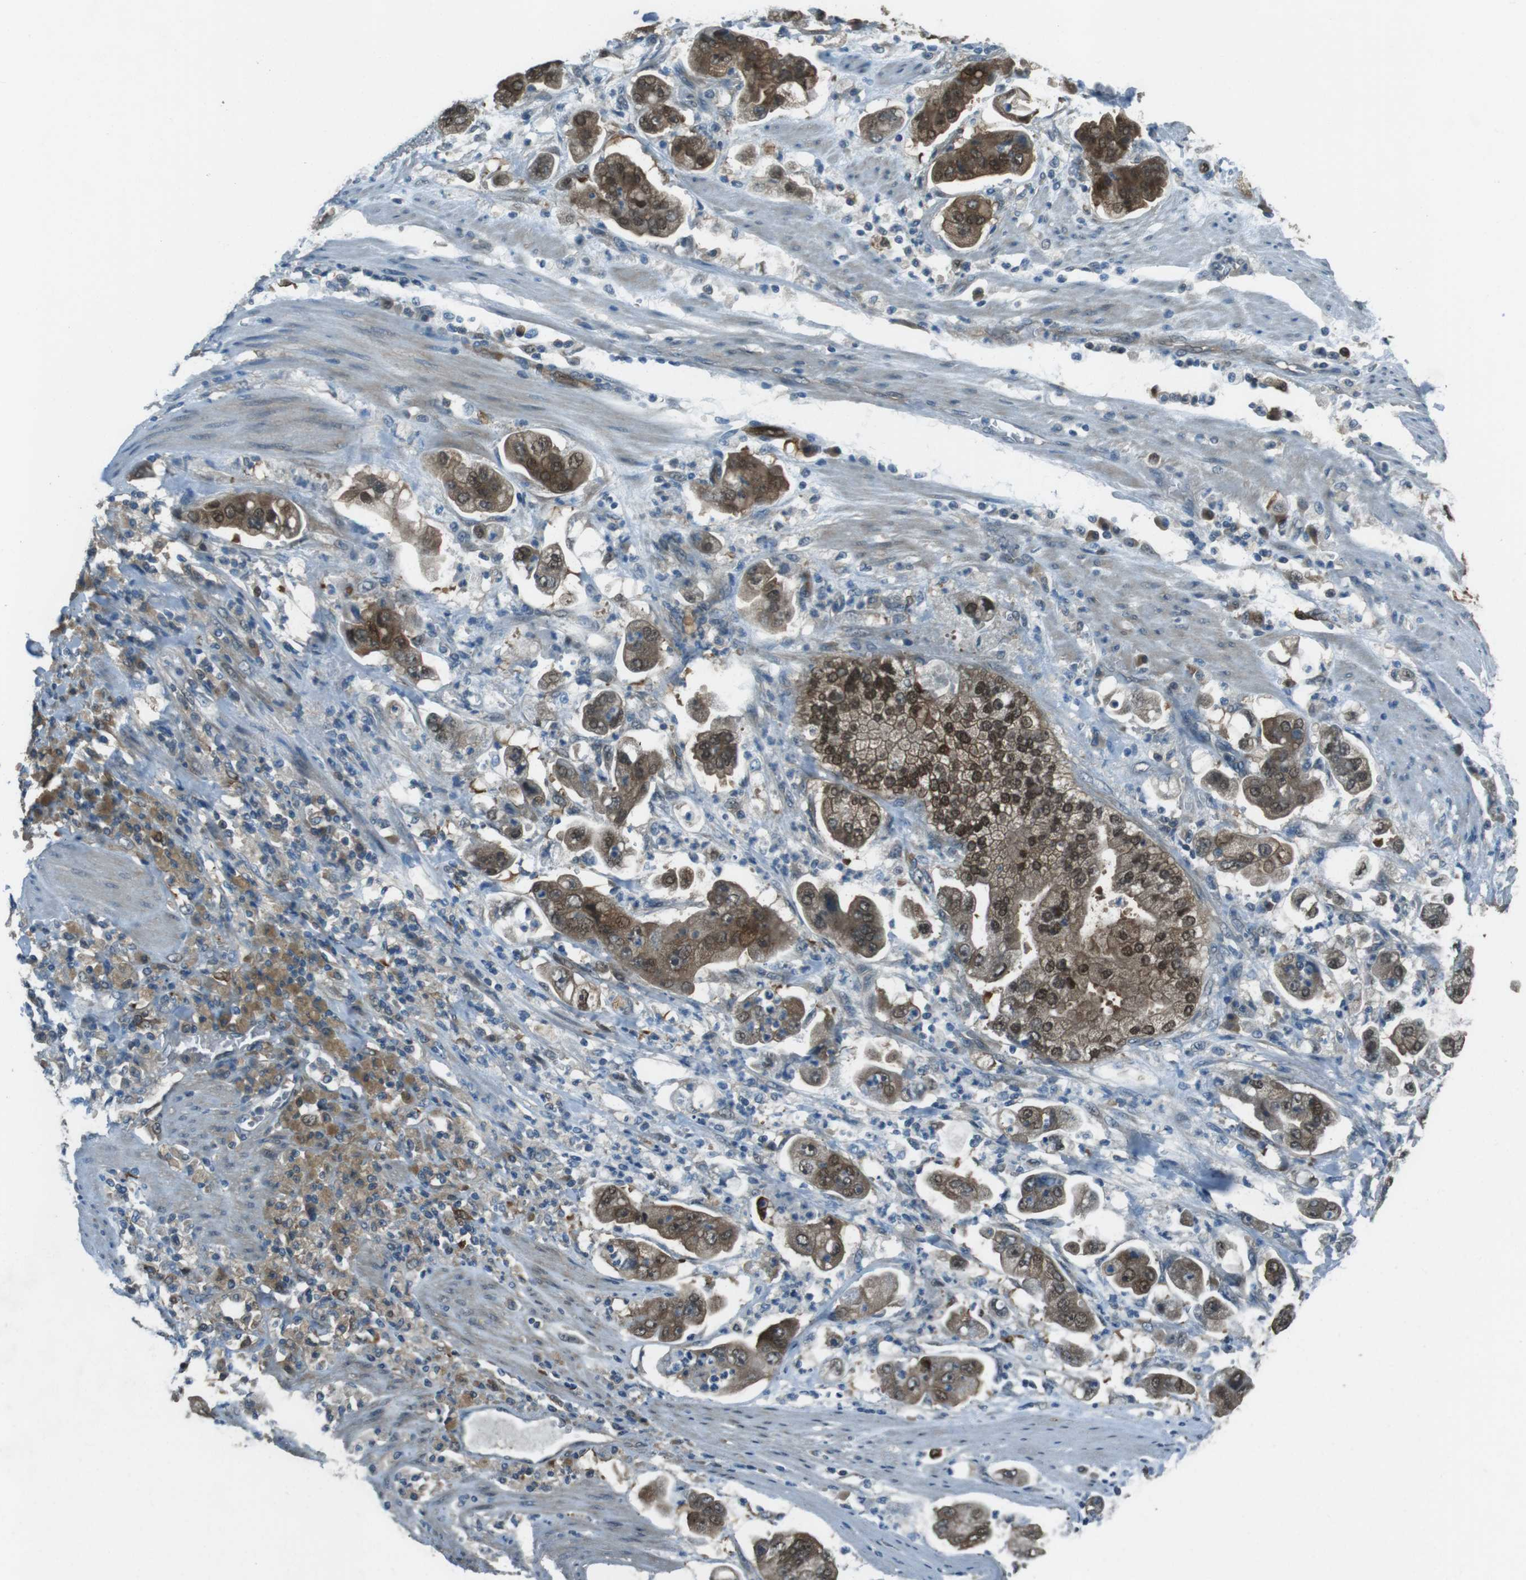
{"staining": {"intensity": "moderate", "quantity": ">75%", "location": "cytoplasmic/membranous,nuclear"}, "tissue": "stomach cancer", "cell_type": "Tumor cells", "image_type": "cancer", "snomed": [{"axis": "morphology", "description": "Adenocarcinoma, NOS"}, {"axis": "topography", "description": "Stomach"}], "caption": "Human stomach cancer (adenocarcinoma) stained with a protein marker reveals moderate staining in tumor cells.", "gene": "MFAP3", "patient": {"sex": "male", "age": 62}}